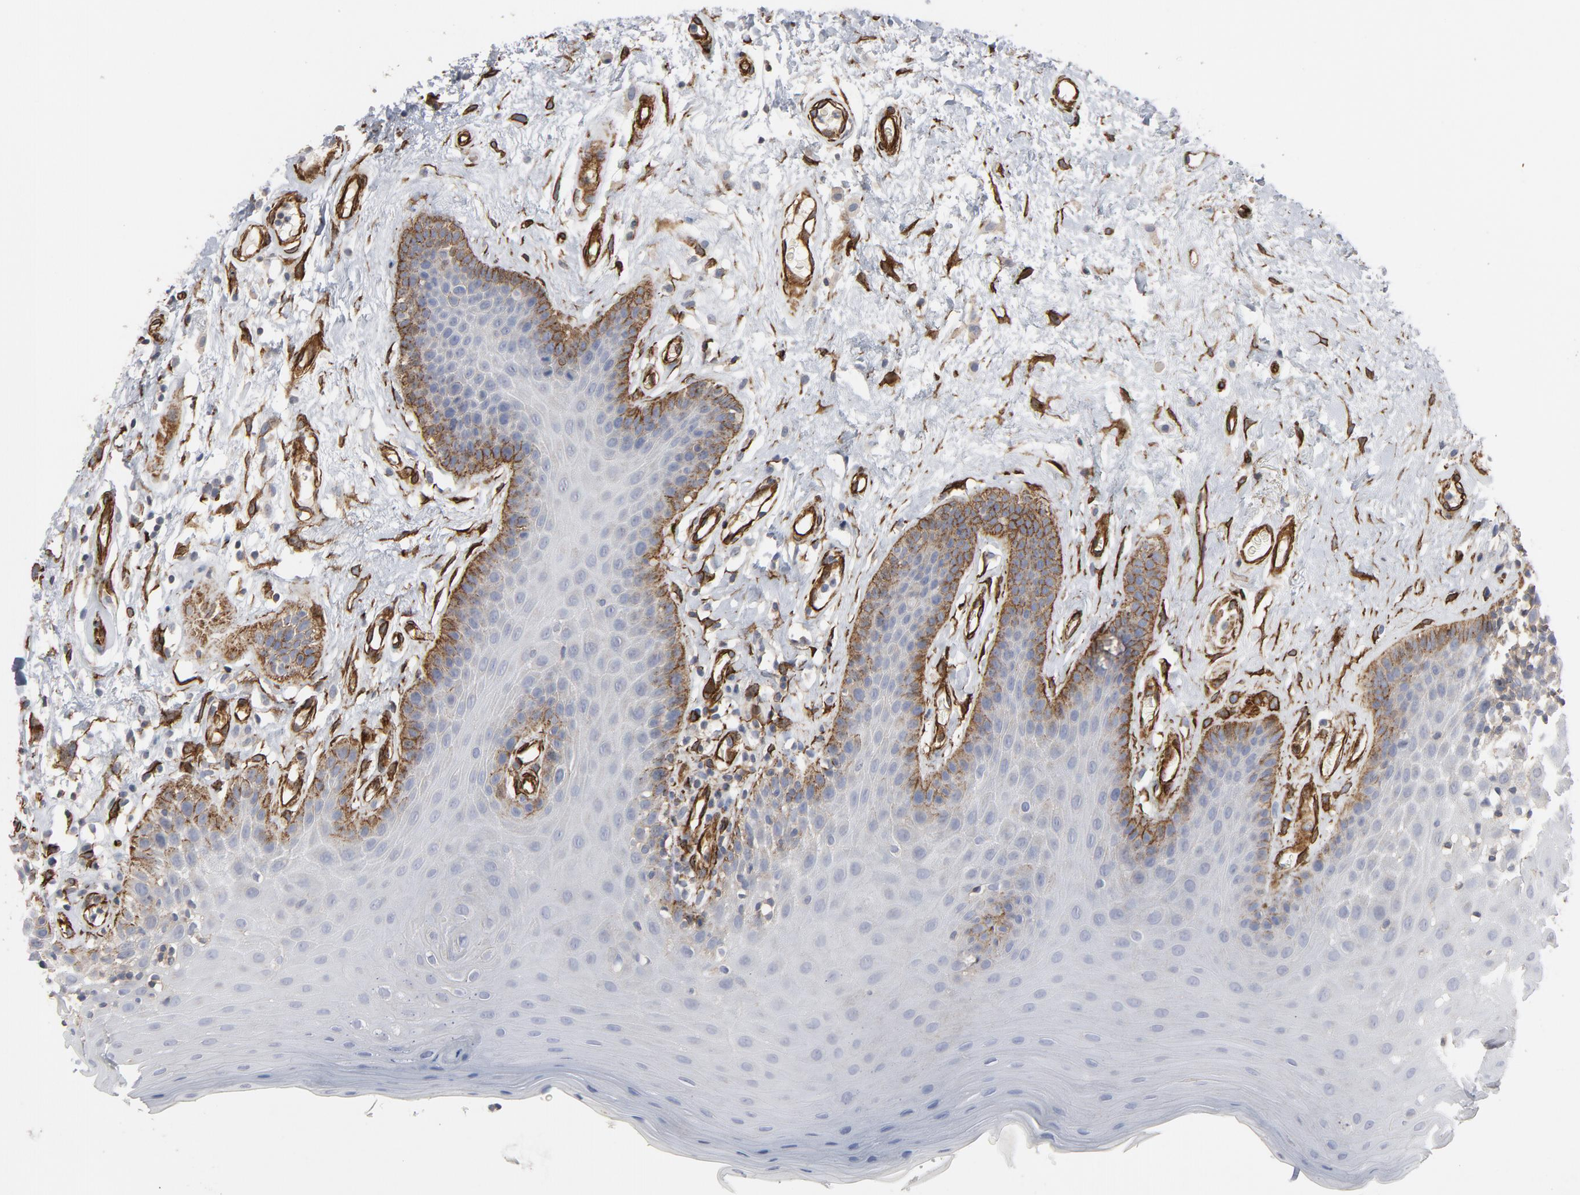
{"staining": {"intensity": "moderate", "quantity": "<25%", "location": "cytoplasmic/membranous"}, "tissue": "oral mucosa", "cell_type": "Squamous epithelial cells", "image_type": "normal", "snomed": [{"axis": "morphology", "description": "Normal tissue, NOS"}, {"axis": "morphology", "description": "Squamous cell carcinoma, NOS"}, {"axis": "topography", "description": "Skeletal muscle"}, {"axis": "topography", "description": "Oral tissue"}, {"axis": "topography", "description": "Head-Neck"}], "caption": "Immunohistochemistry (IHC) image of unremarkable oral mucosa stained for a protein (brown), which exhibits low levels of moderate cytoplasmic/membranous staining in approximately <25% of squamous epithelial cells.", "gene": "GNG2", "patient": {"sex": "male", "age": 71}}